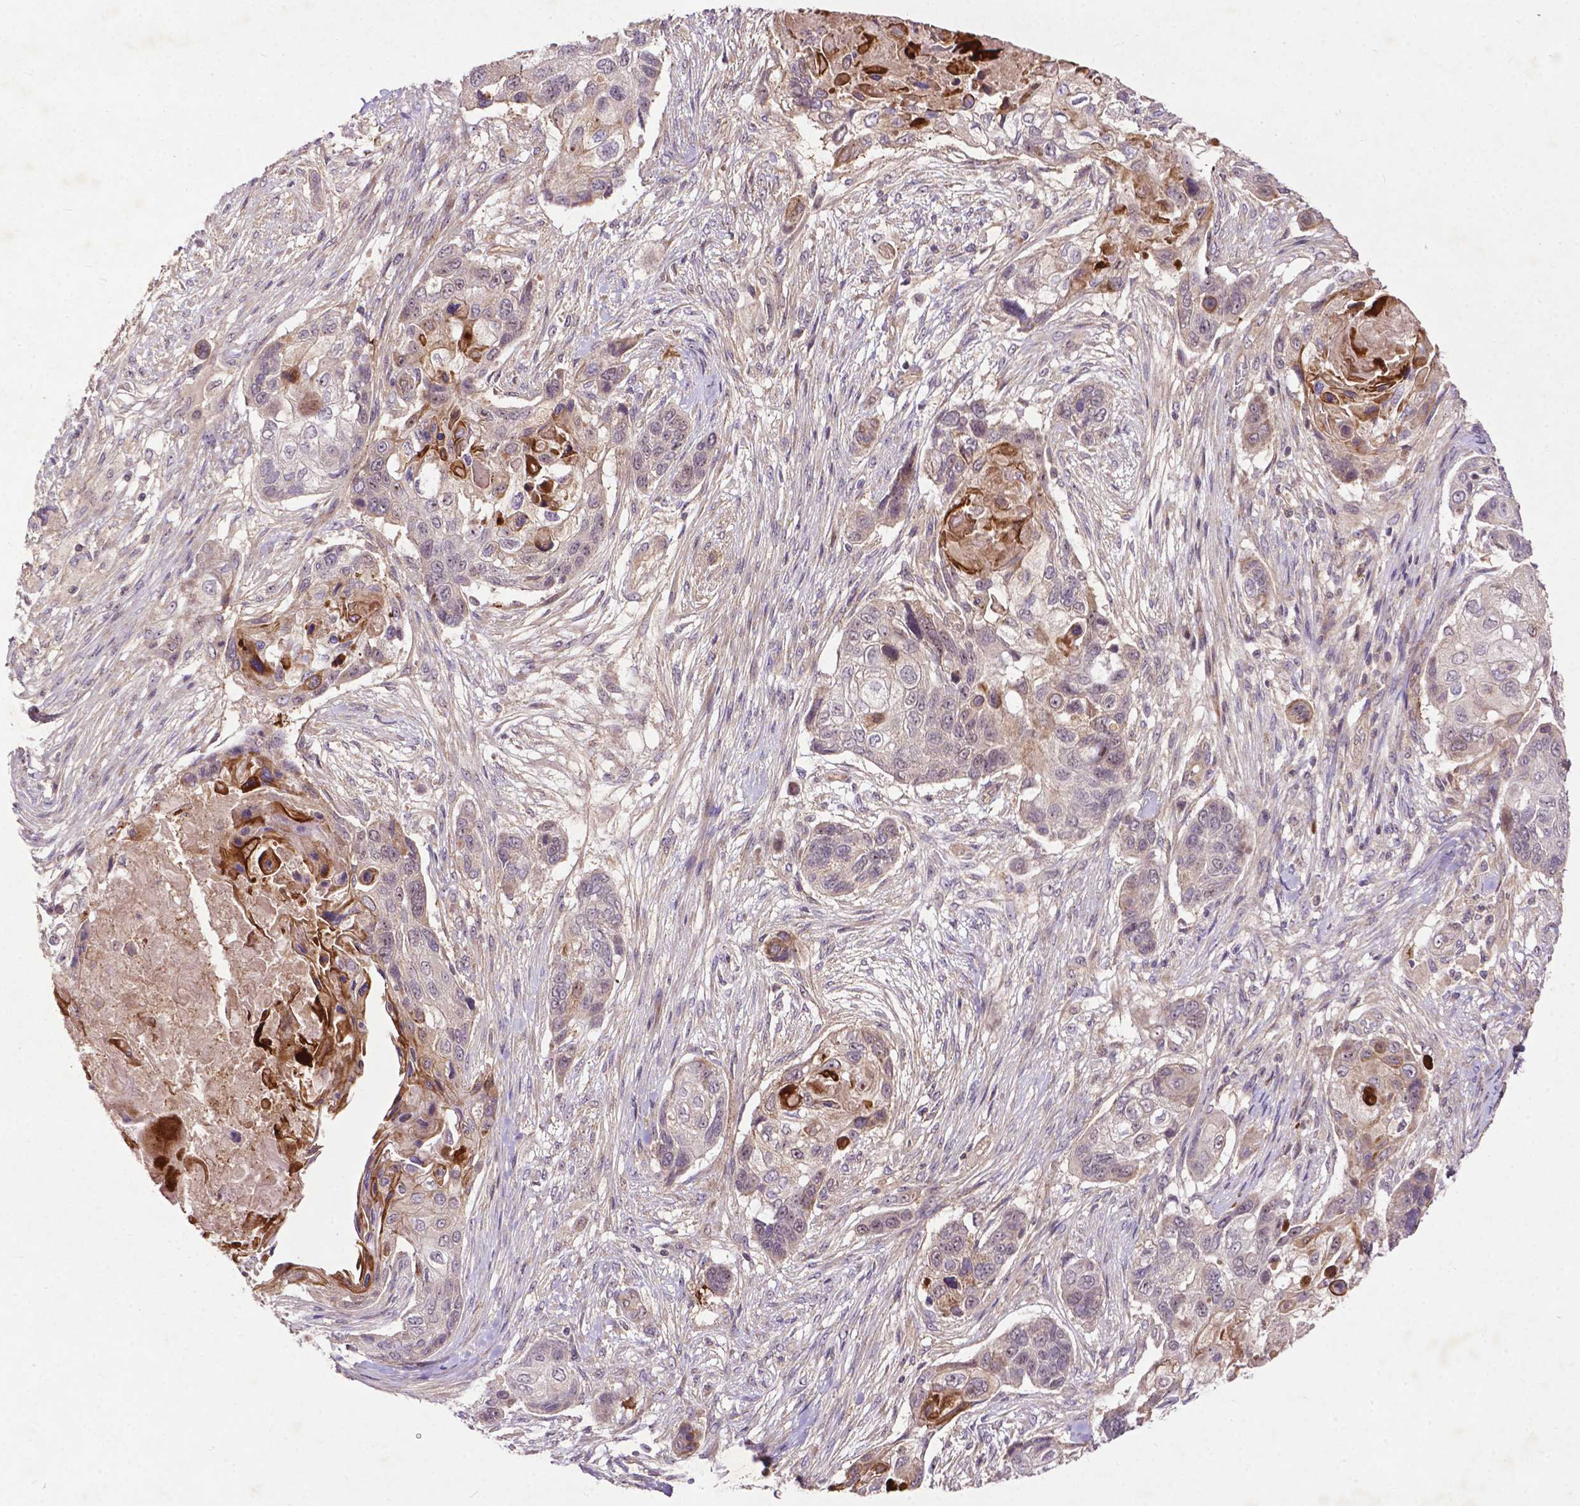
{"staining": {"intensity": "strong", "quantity": "<25%", "location": "cytoplasmic/membranous"}, "tissue": "lung cancer", "cell_type": "Tumor cells", "image_type": "cancer", "snomed": [{"axis": "morphology", "description": "Squamous cell carcinoma, NOS"}, {"axis": "topography", "description": "Lung"}], "caption": "Human lung cancer (squamous cell carcinoma) stained for a protein (brown) demonstrates strong cytoplasmic/membranous positive positivity in about <25% of tumor cells.", "gene": "PARP3", "patient": {"sex": "male", "age": 69}}